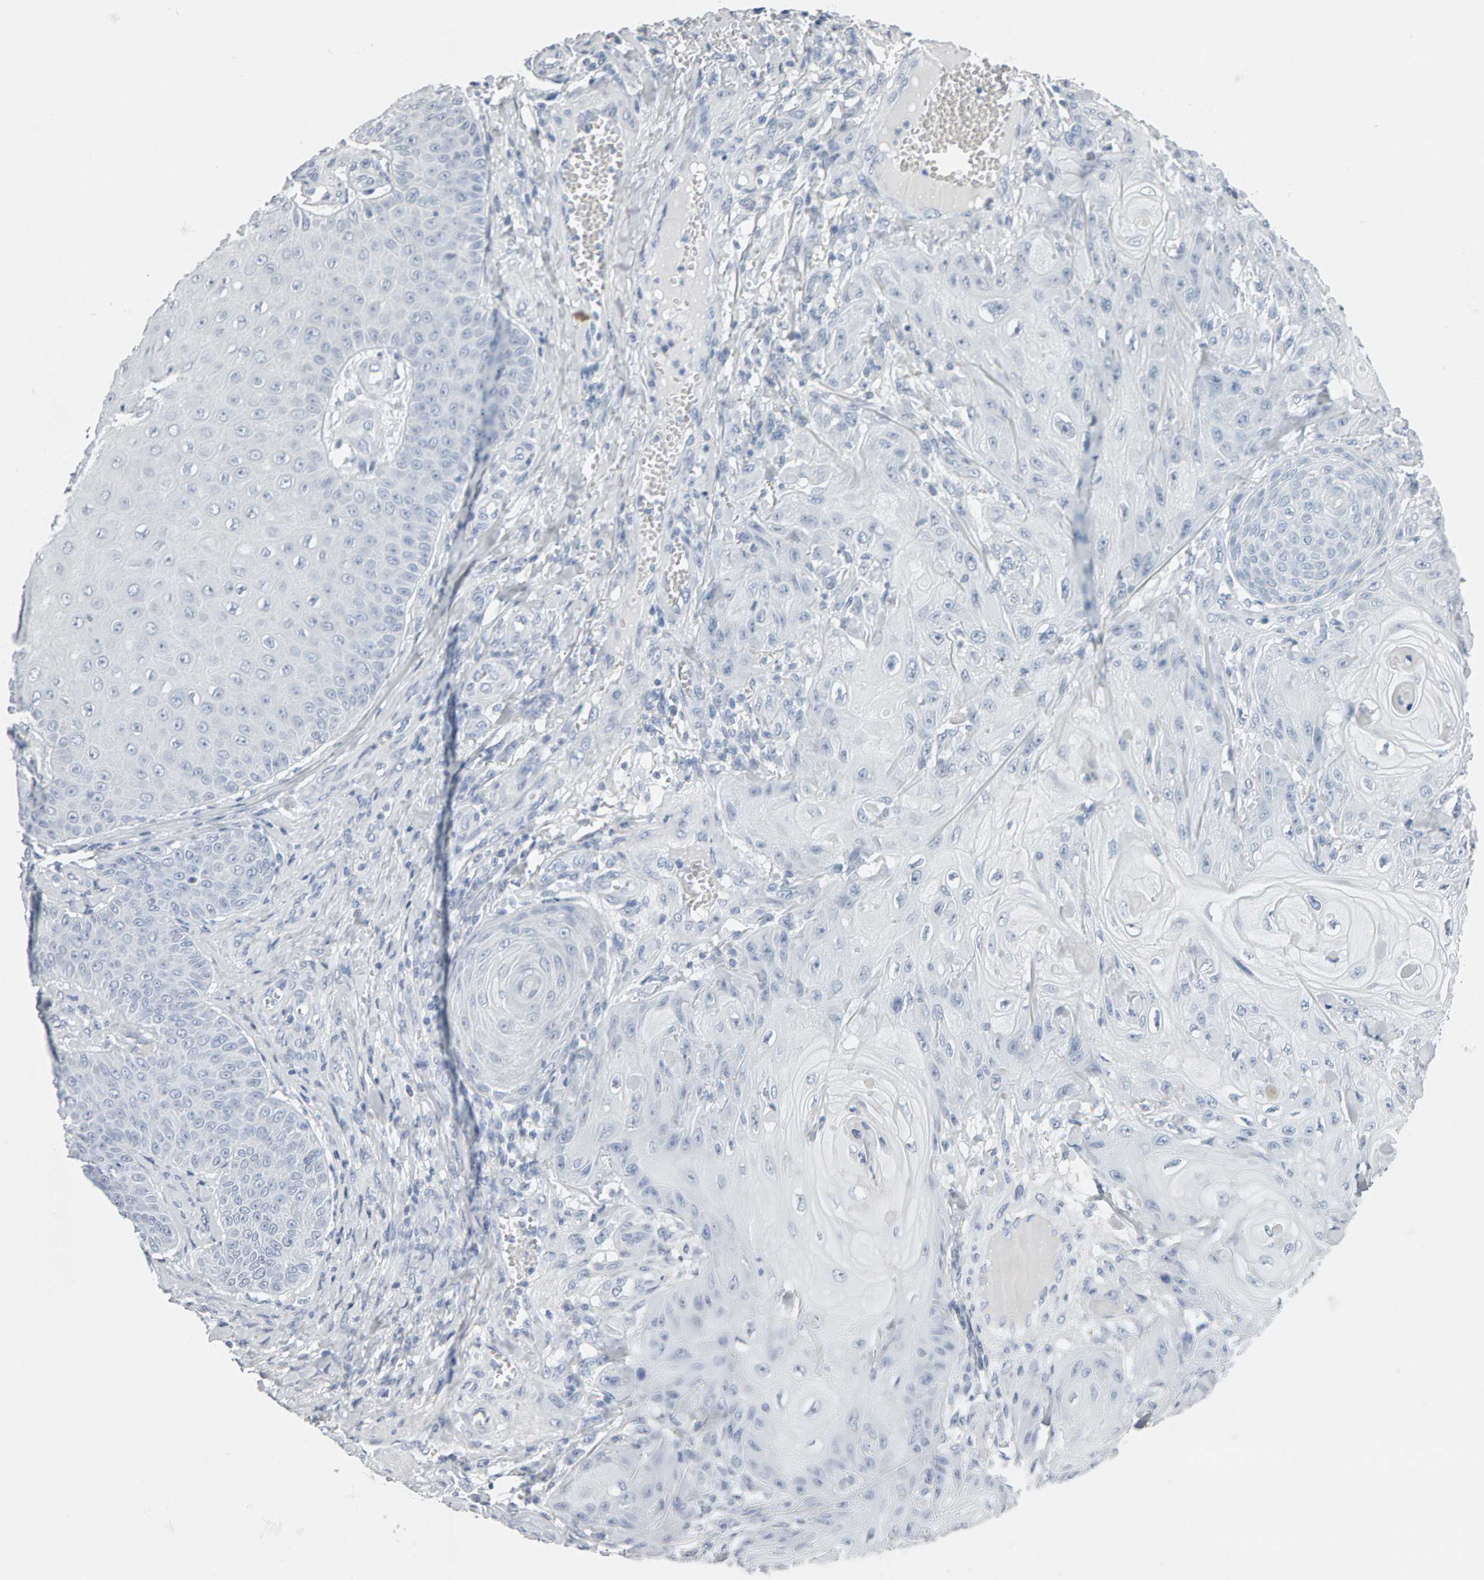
{"staining": {"intensity": "negative", "quantity": "none", "location": "none"}, "tissue": "skin cancer", "cell_type": "Tumor cells", "image_type": "cancer", "snomed": [{"axis": "morphology", "description": "Squamous cell carcinoma, NOS"}, {"axis": "topography", "description": "Skin"}], "caption": "IHC photomicrograph of human skin squamous cell carcinoma stained for a protein (brown), which displays no staining in tumor cells.", "gene": "SPACA3", "patient": {"sex": "male", "age": 74}}